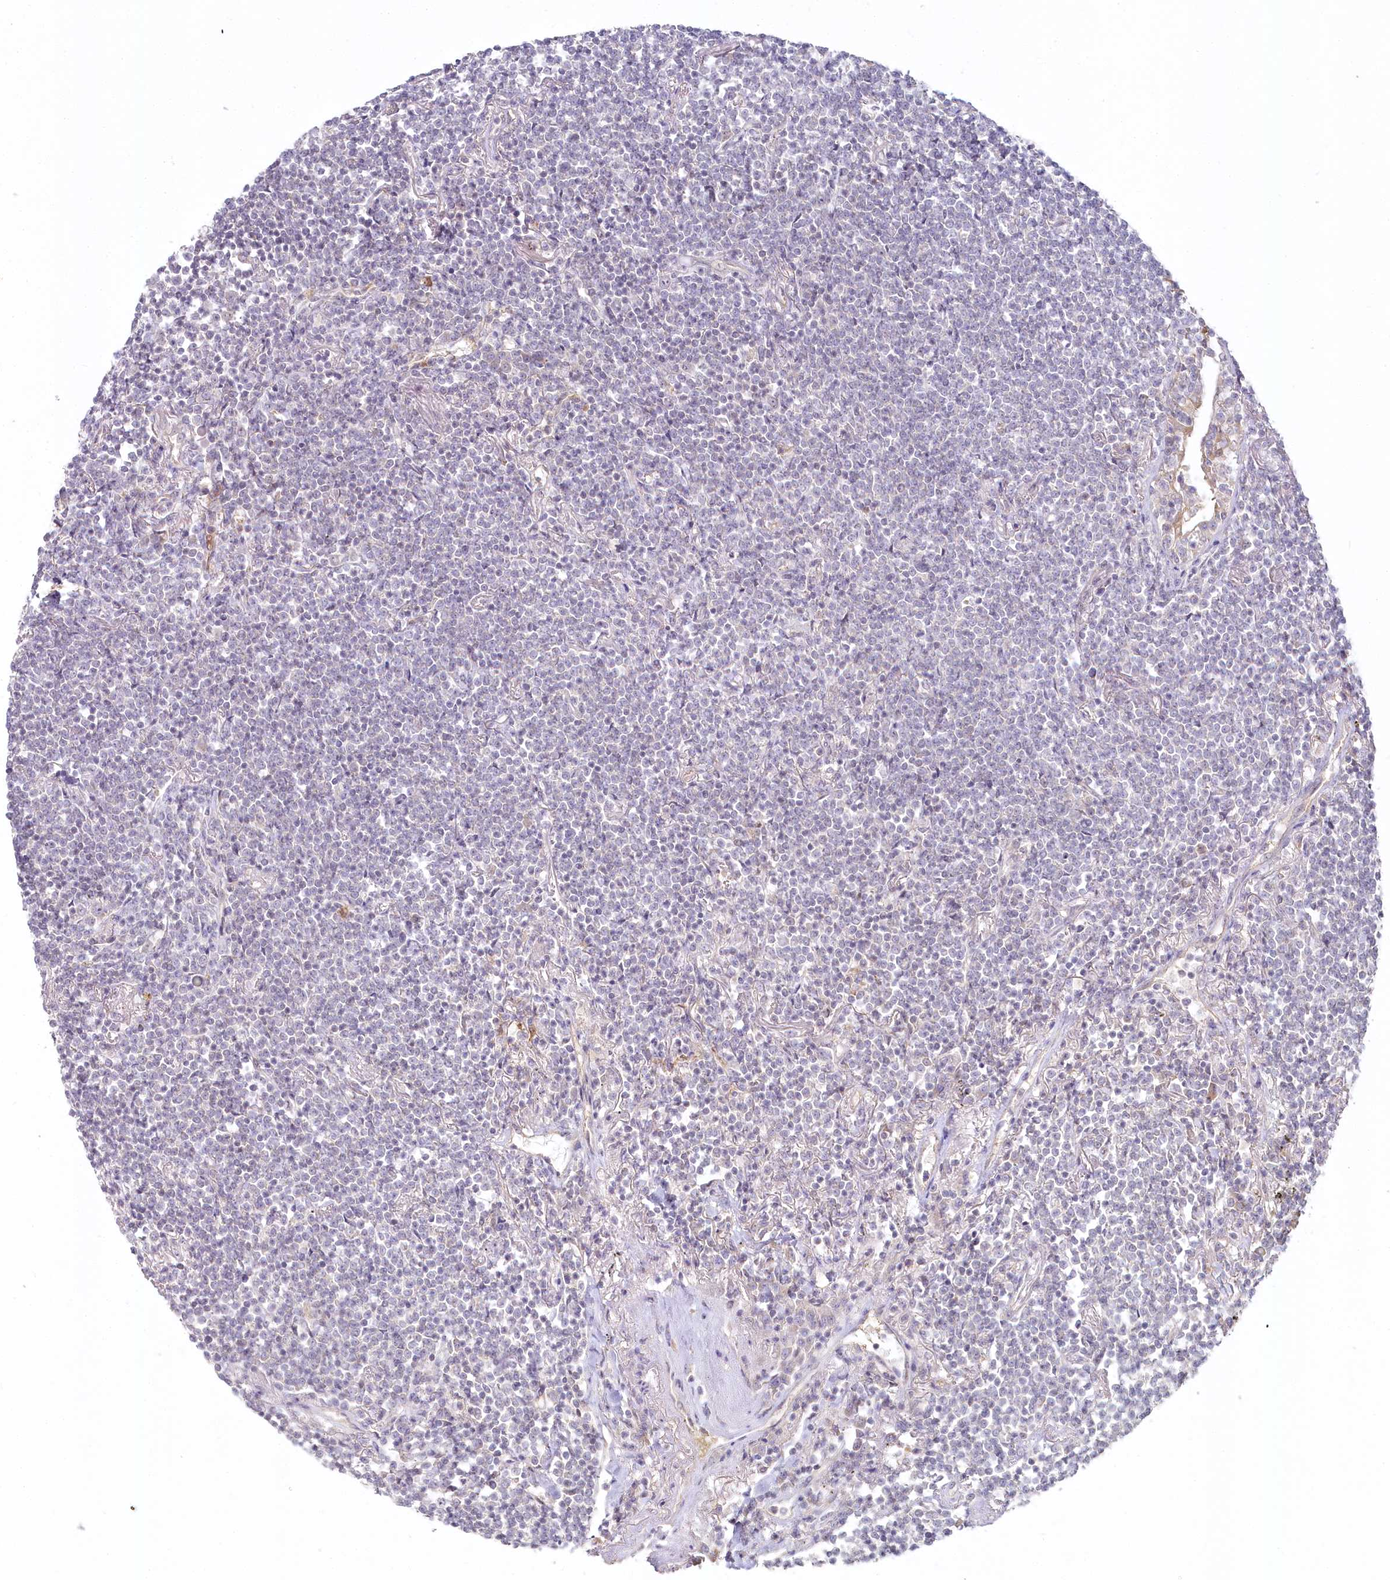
{"staining": {"intensity": "negative", "quantity": "none", "location": "none"}, "tissue": "lymphoma", "cell_type": "Tumor cells", "image_type": "cancer", "snomed": [{"axis": "morphology", "description": "Malignant lymphoma, non-Hodgkin's type, Low grade"}, {"axis": "topography", "description": "Lung"}], "caption": "Immunohistochemistry (IHC) of malignant lymphoma, non-Hodgkin's type (low-grade) exhibits no positivity in tumor cells. Nuclei are stained in blue.", "gene": "AAMDC", "patient": {"sex": "female", "age": 71}}